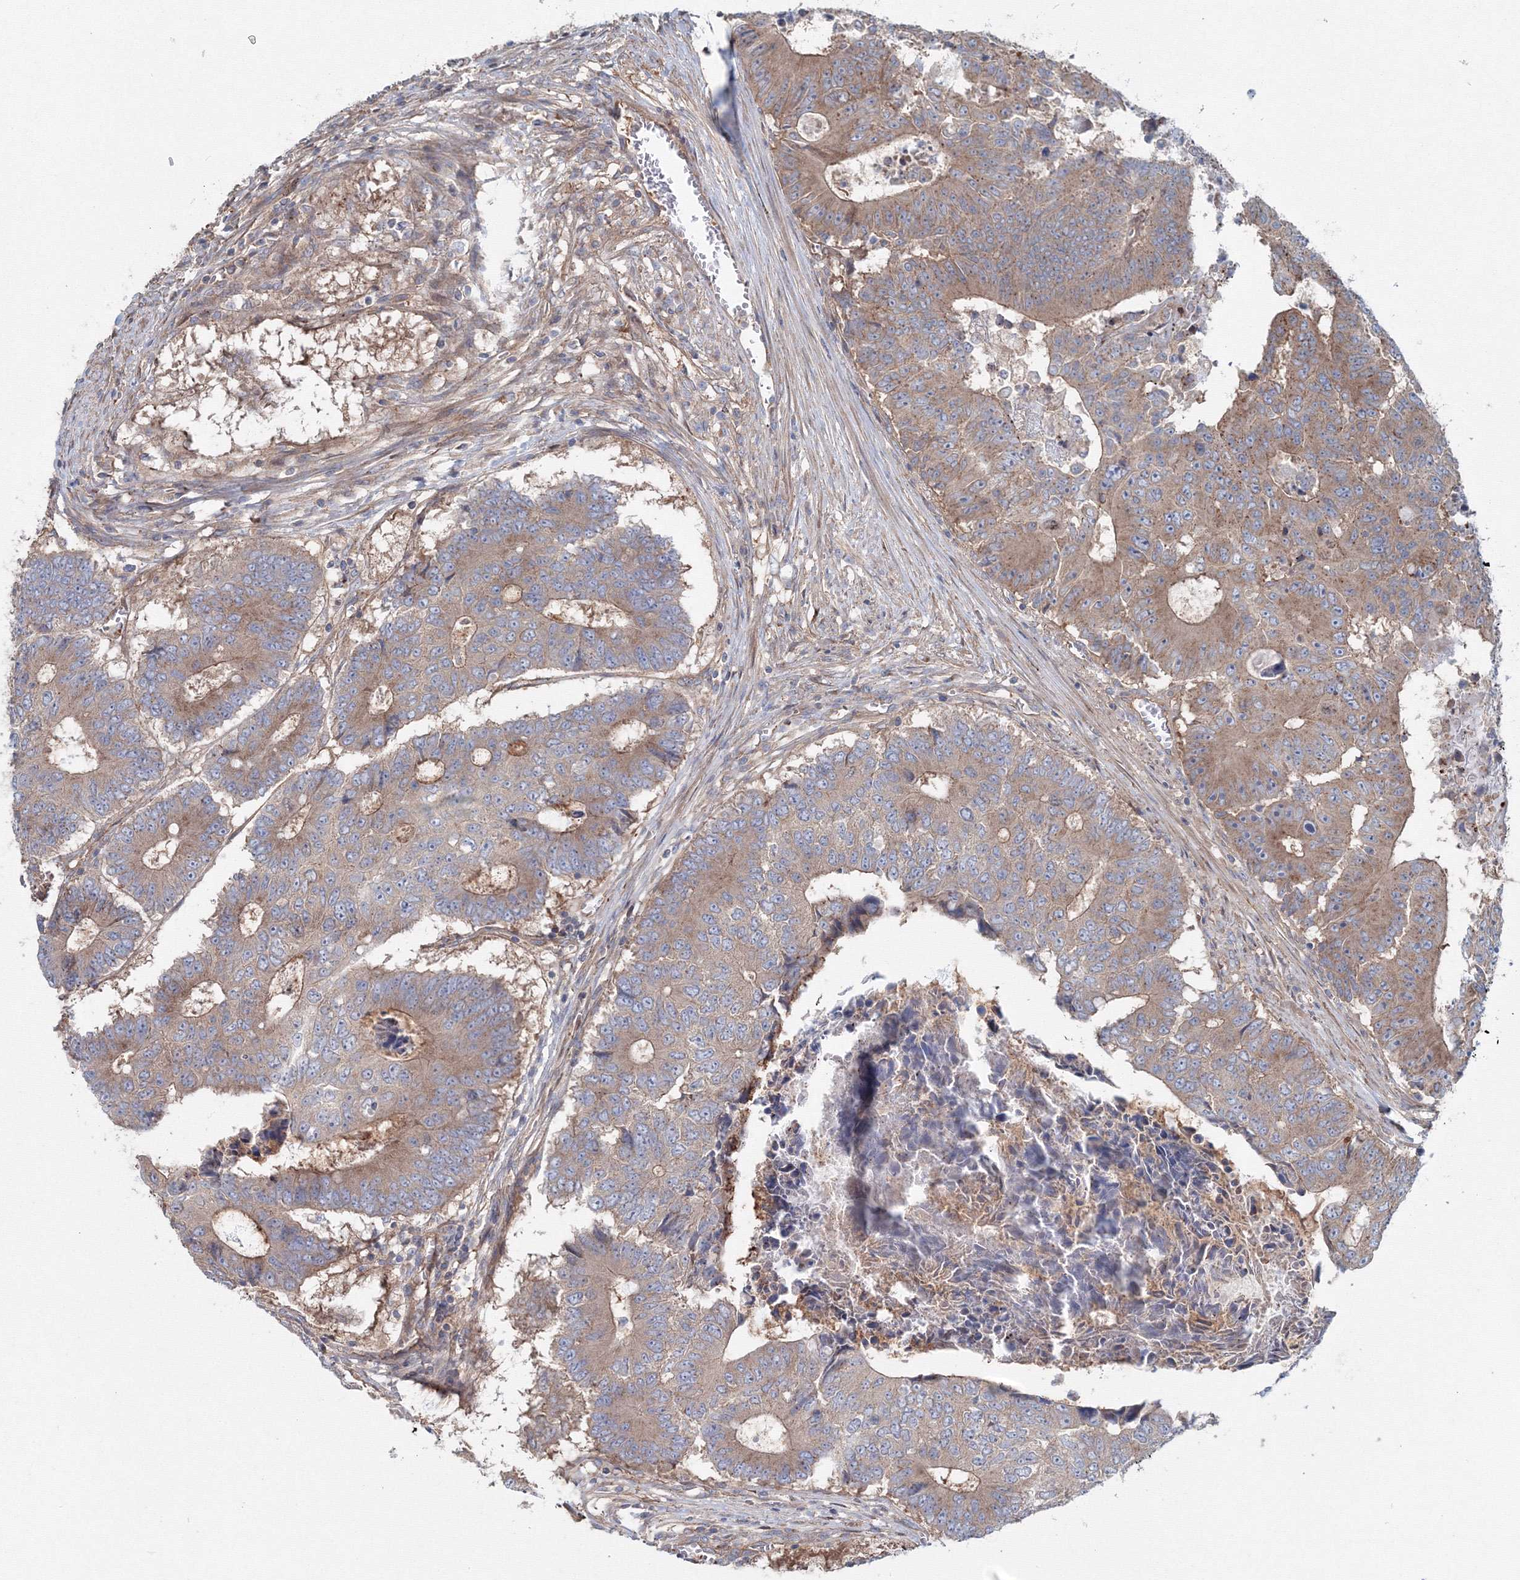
{"staining": {"intensity": "weak", "quantity": "25%-75%", "location": "cytoplasmic/membranous"}, "tissue": "colorectal cancer", "cell_type": "Tumor cells", "image_type": "cancer", "snomed": [{"axis": "morphology", "description": "Adenocarcinoma, NOS"}, {"axis": "topography", "description": "Colon"}], "caption": "Colorectal cancer (adenocarcinoma) stained for a protein shows weak cytoplasmic/membranous positivity in tumor cells. (DAB (3,3'-diaminobenzidine) IHC, brown staining for protein, blue staining for nuclei).", "gene": "EXOC1", "patient": {"sex": "male", "age": 87}}